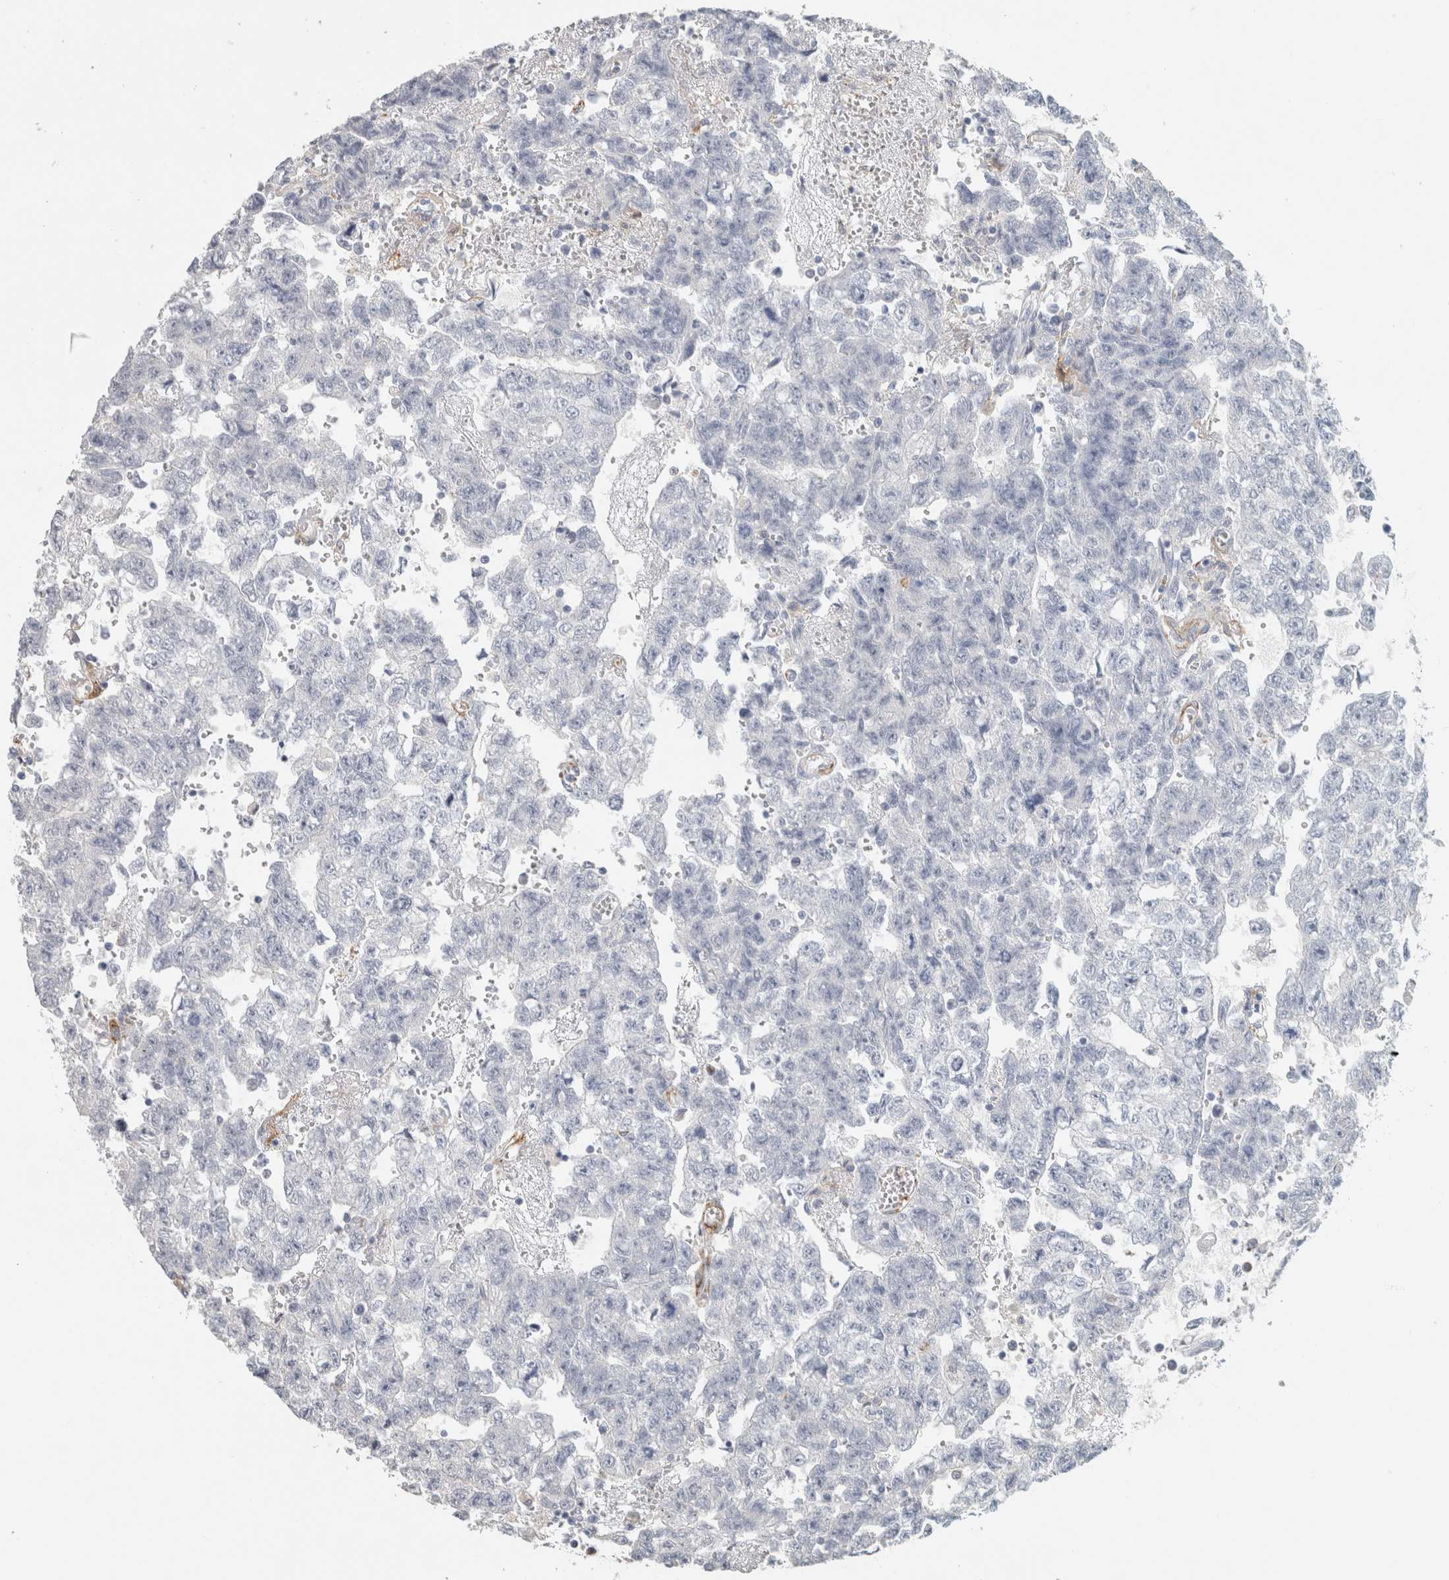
{"staining": {"intensity": "negative", "quantity": "none", "location": "none"}, "tissue": "testis cancer", "cell_type": "Tumor cells", "image_type": "cancer", "snomed": [{"axis": "morphology", "description": "Seminoma, NOS"}, {"axis": "morphology", "description": "Carcinoma, Embryonal, NOS"}, {"axis": "topography", "description": "Testis"}], "caption": "This is an immunohistochemistry micrograph of embryonal carcinoma (testis). There is no positivity in tumor cells.", "gene": "CD36", "patient": {"sex": "male", "age": 38}}